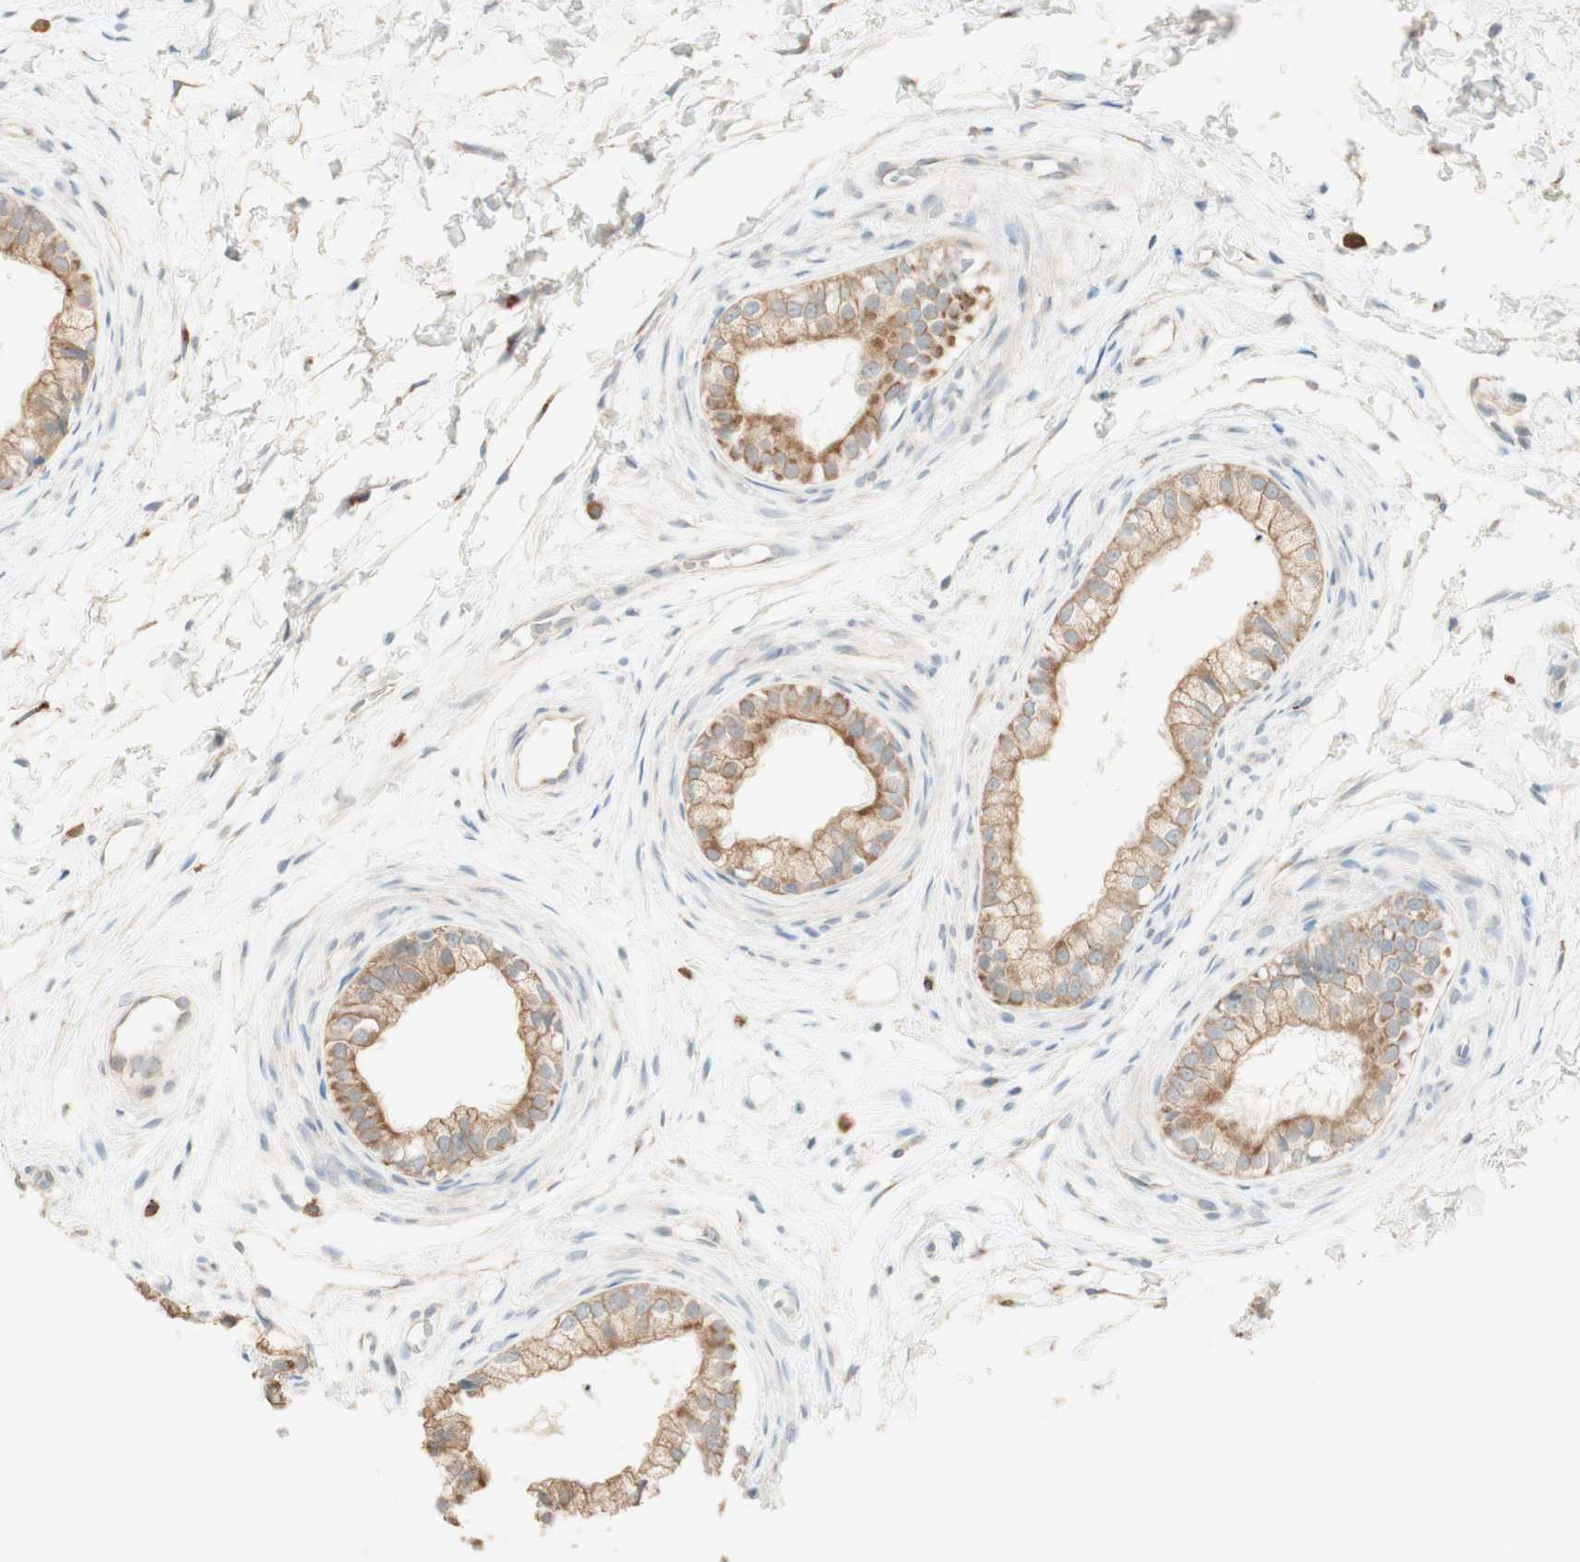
{"staining": {"intensity": "moderate", "quantity": ">75%", "location": "cytoplasmic/membranous"}, "tissue": "epididymis", "cell_type": "Glandular cells", "image_type": "normal", "snomed": [{"axis": "morphology", "description": "Normal tissue, NOS"}, {"axis": "topography", "description": "Epididymis"}], "caption": "Protein expression by immunohistochemistry exhibits moderate cytoplasmic/membranous expression in approximately >75% of glandular cells in benign epididymis. The staining was performed using DAB, with brown indicating positive protein expression. Nuclei are stained blue with hematoxylin.", "gene": "CLCN2", "patient": {"sex": "male", "age": 56}}